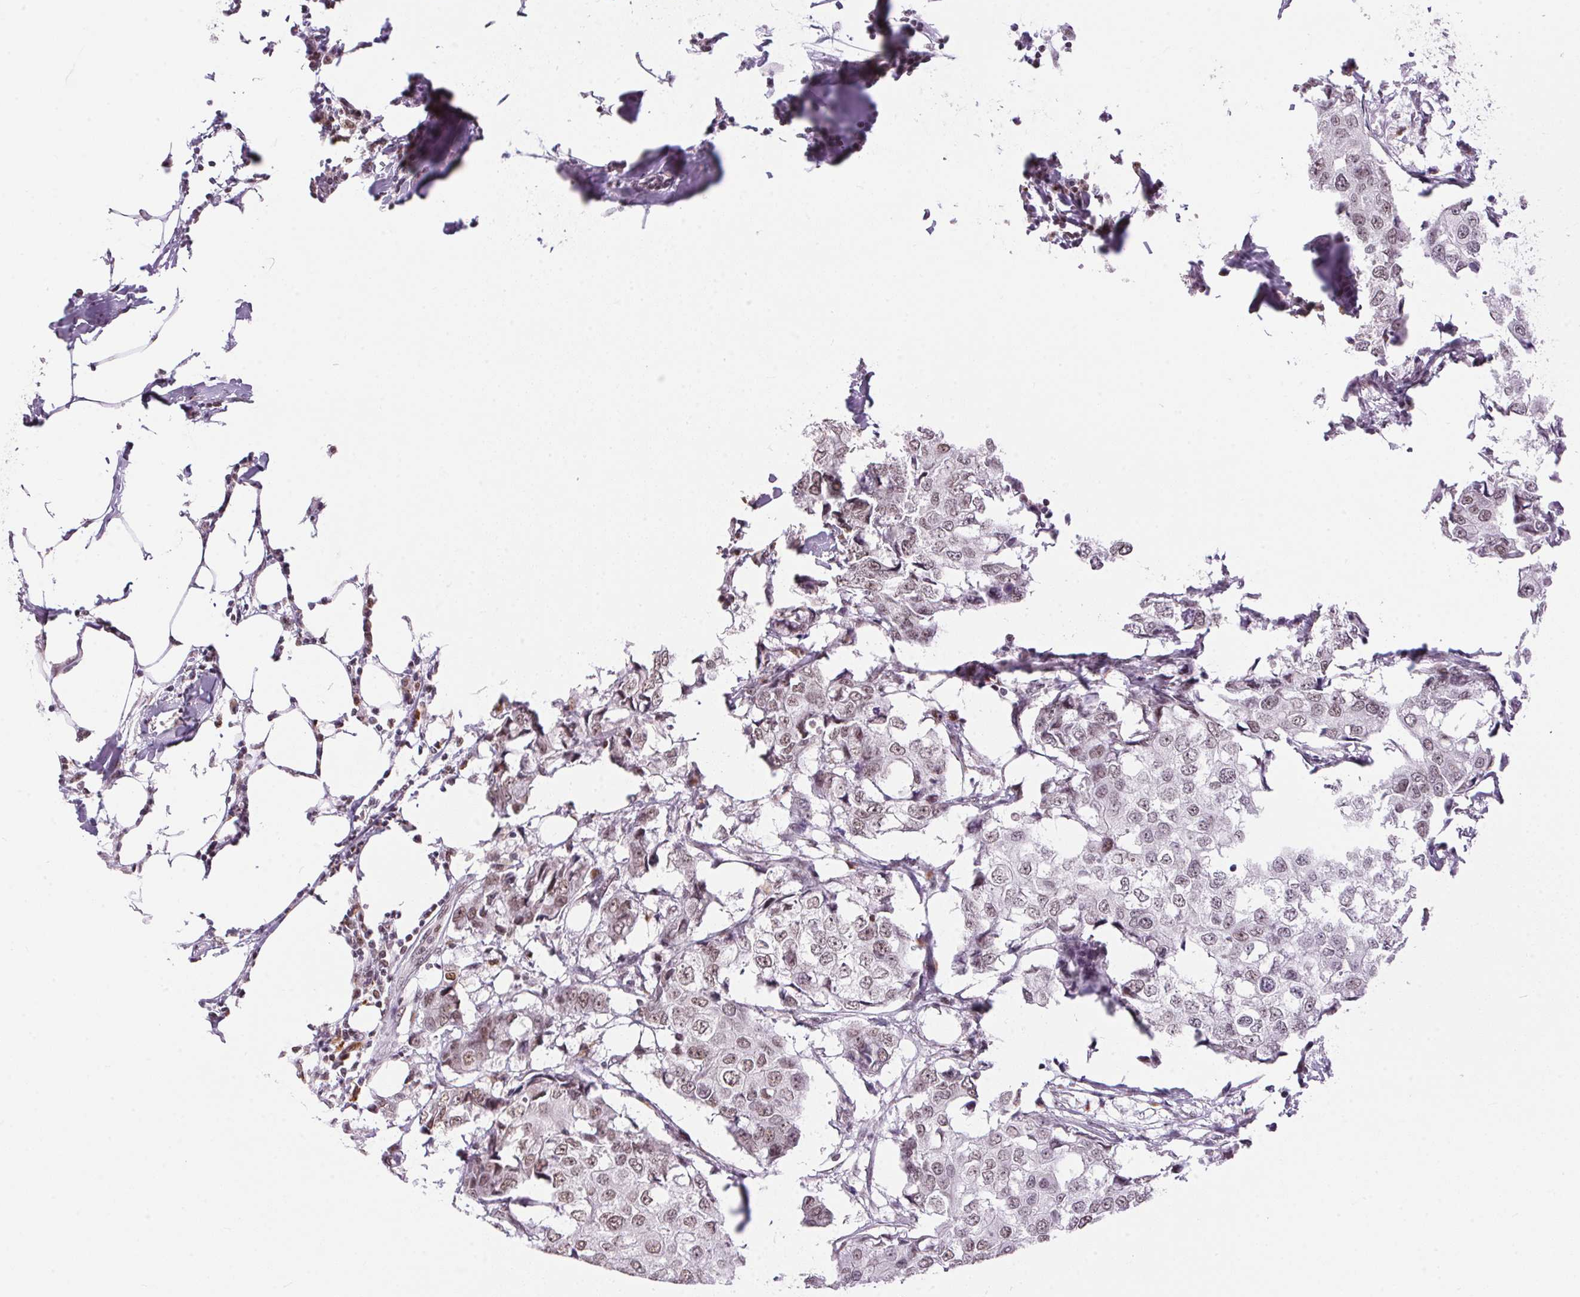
{"staining": {"intensity": "weak", "quantity": ">75%", "location": "nuclear"}, "tissue": "breast cancer", "cell_type": "Tumor cells", "image_type": "cancer", "snomed": [{"axis": "morphology", "description": "Duct carcinoma"}, {"axis": "topography", "description": "Breast"}], "caption": "A micrograph of breast invasive ductal carcinoma stained for a protein reveals weak nuclear brown staining in tumor cells. The protein of interest is stained brown, and the nuclei are stained in blue (DAB (3,3'-diaminobenzidine) IHC with brightfield microscopy, high magnification).", "gene": "NFE2L1", "patient": {"sex": "female", "age": 27}}